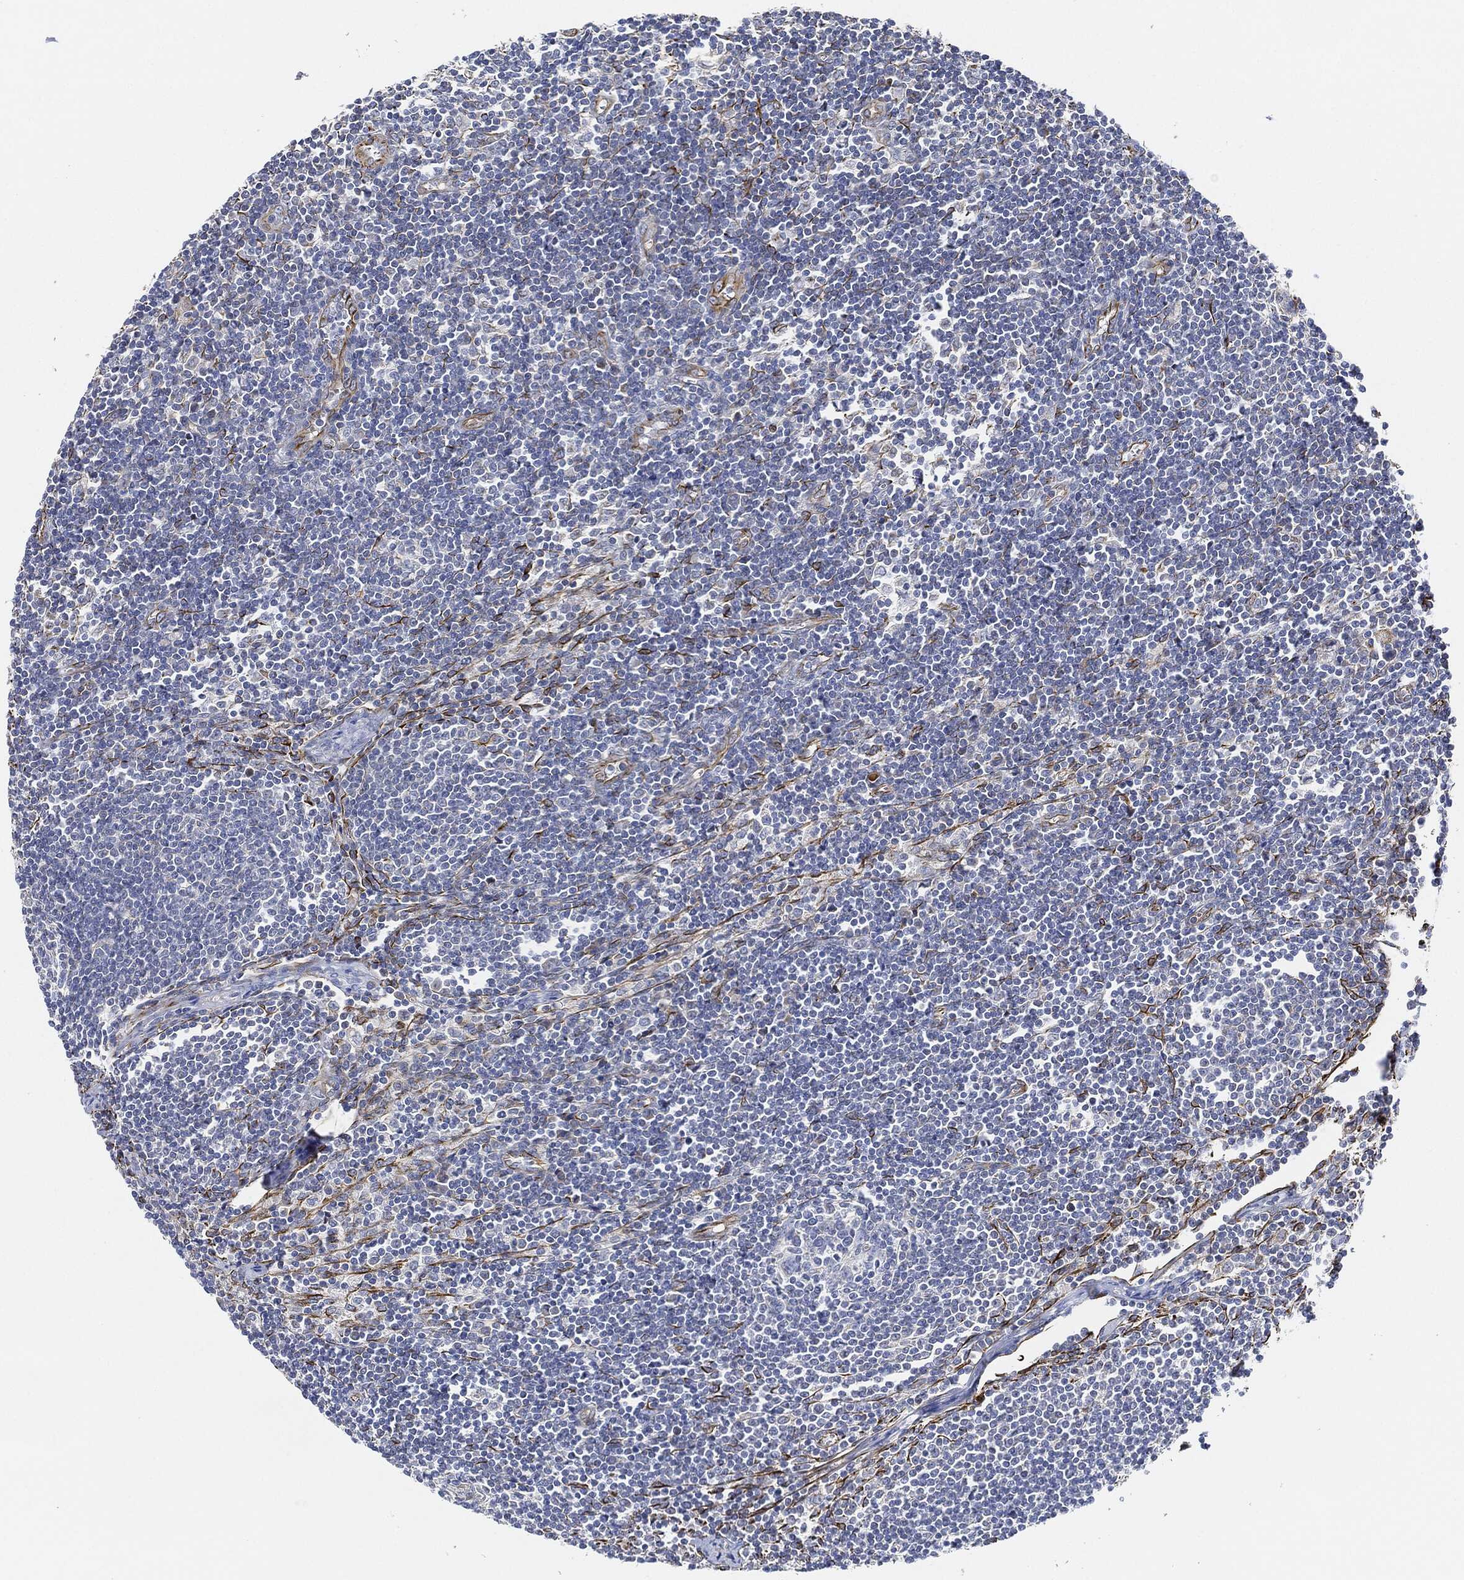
{"staining": {"intensity": "negative", "quantity": "none", "location": "none"}, "tissue": "lymph node", "cell_type": "Germinal center cells", "image_type": "normal", "snomed": [{"axis": "morphology", "description": "Normal tissue, NOS"}, {"axis": "morphology", "description": "Adenocarcinoma, NOS"}, {"axis": "topography", "description": "Lymph node"}, {"axis": "topography", "description": "Pancreas"}], "caption": "Germinal center cells are negative for protein expression in benign human lymph node. (Brightfield microscopy of DAB (3,3'-diaminobenzidine) immunohistochemistry (IHC) at high magnification).", "gene": "THSD1", "patient": {"sex": "female", "age": 58}}